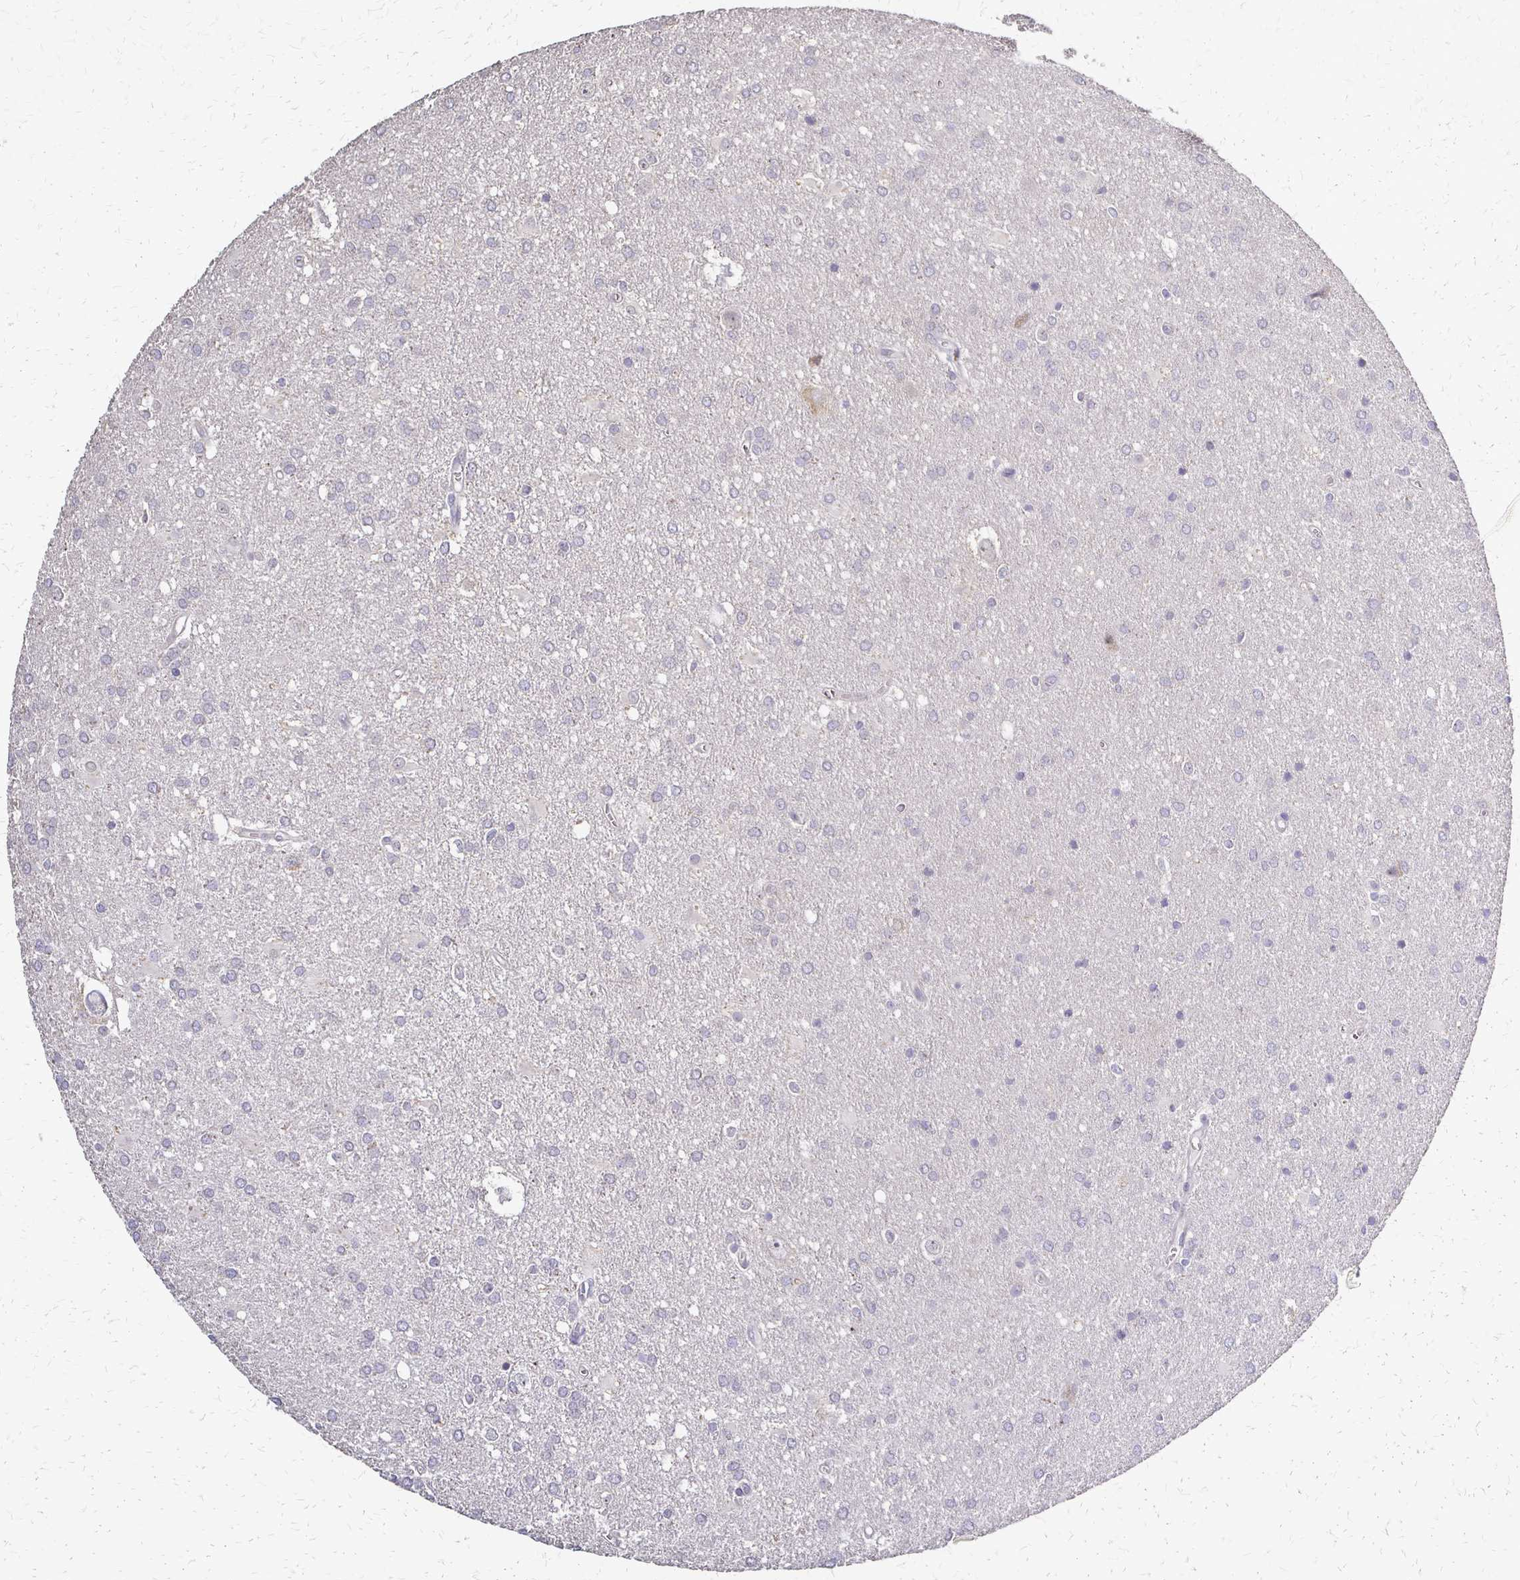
{"staining": {"intensity": "negative", "quantity": "none", "location": "none"}, "tissue": "glioma", "cell_type": "Tumor cells", "image_type": "cancer", "snomed": [{"axis": "morphology", "description": "Glioma, malignant, Low grade"}, {"axis": "topography", "description": "Brain"}], "caption": "DAB (3,3'-diaminobenzidine) immunohistochemical staining of glioma shows no significant staining in tumor cells.", "gene": "SLC9A9", "patient": {"sex": "male", "age": 66}}